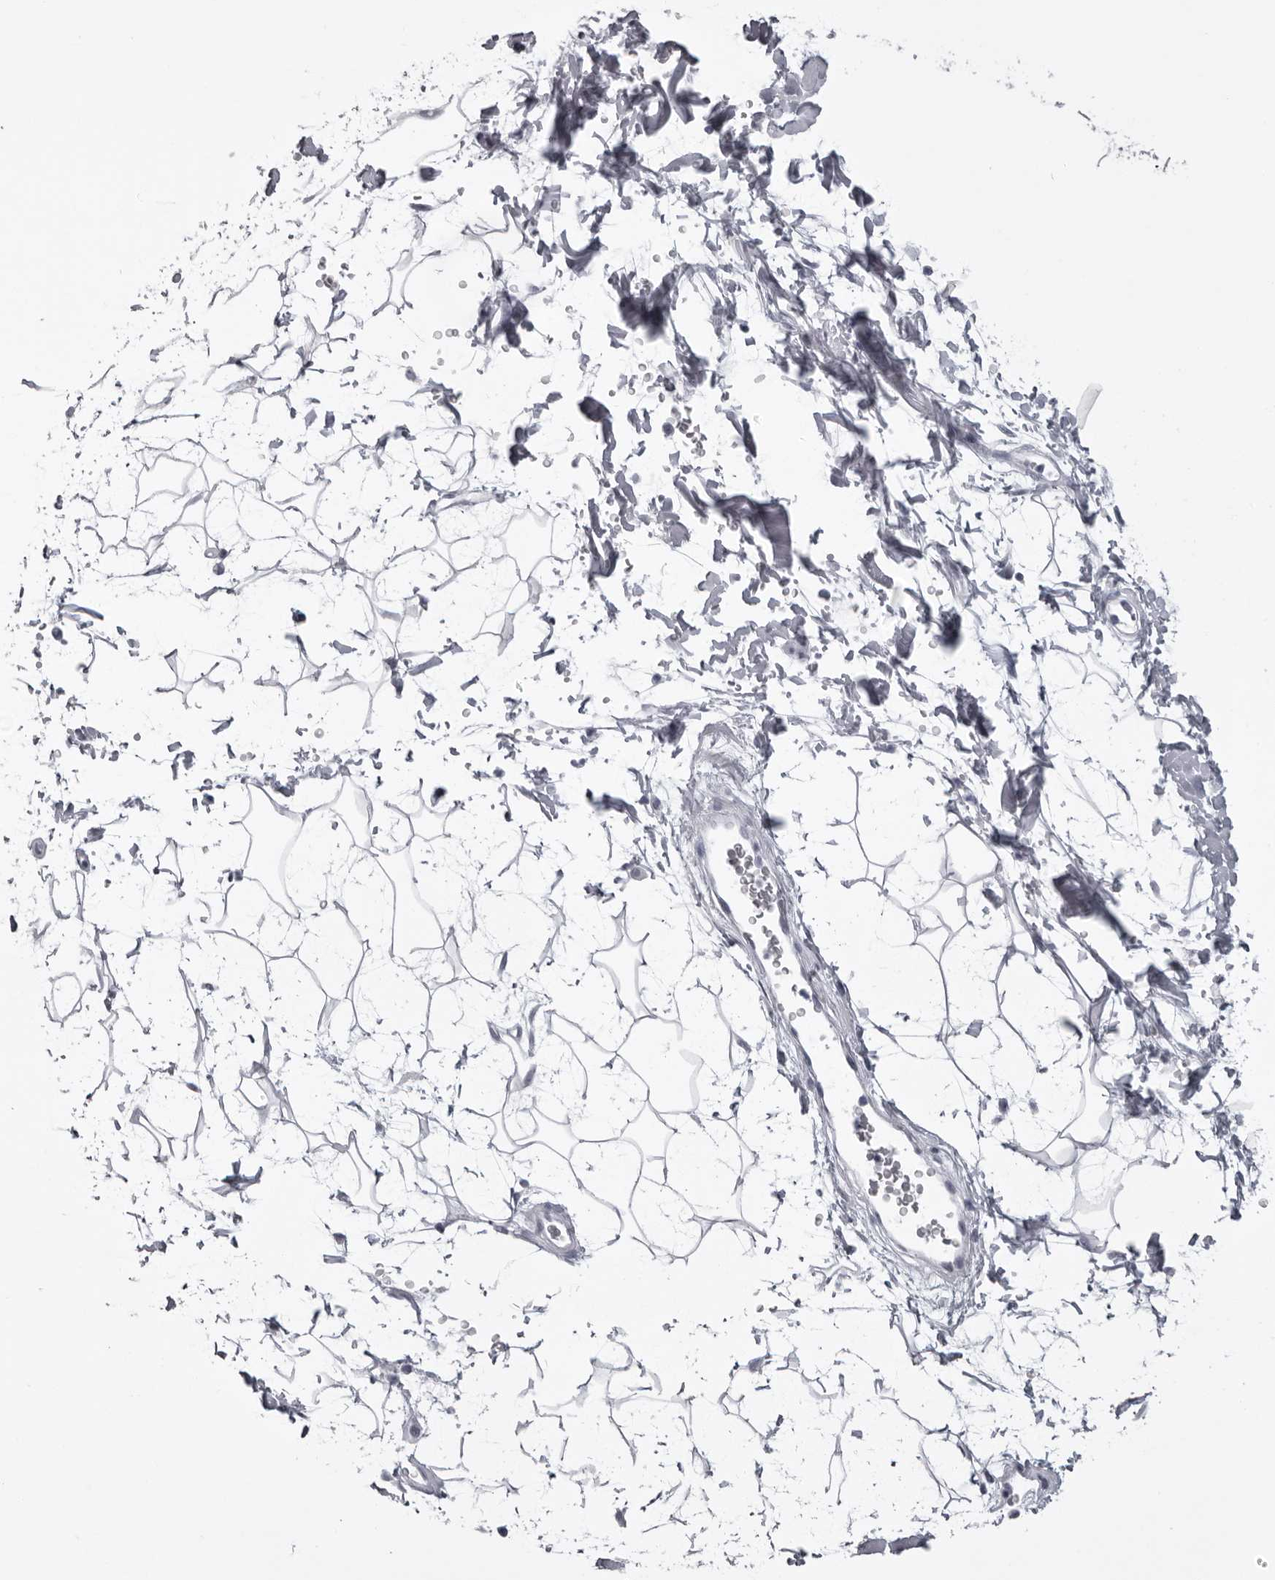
{"staining": {"intensity": "negative", "quantity": "none", "location": "none"}, "tissue": "adipose tissue", "cell_type": "Adipocytes", "image_type": "normal", "snomed": [{"axis": "morphology", "description": "Normal tissue, NOS"}, {"axis": "topography", "description": "Soft tissue"}], "caption": "DAB (3,3'-diaminobenzidine) immunohistochemical staining of benign human adipose tissue exhibits no significant expression in adipocytes.", "gene": "UROD", "patient": {"sex": "male", "age": 72}}